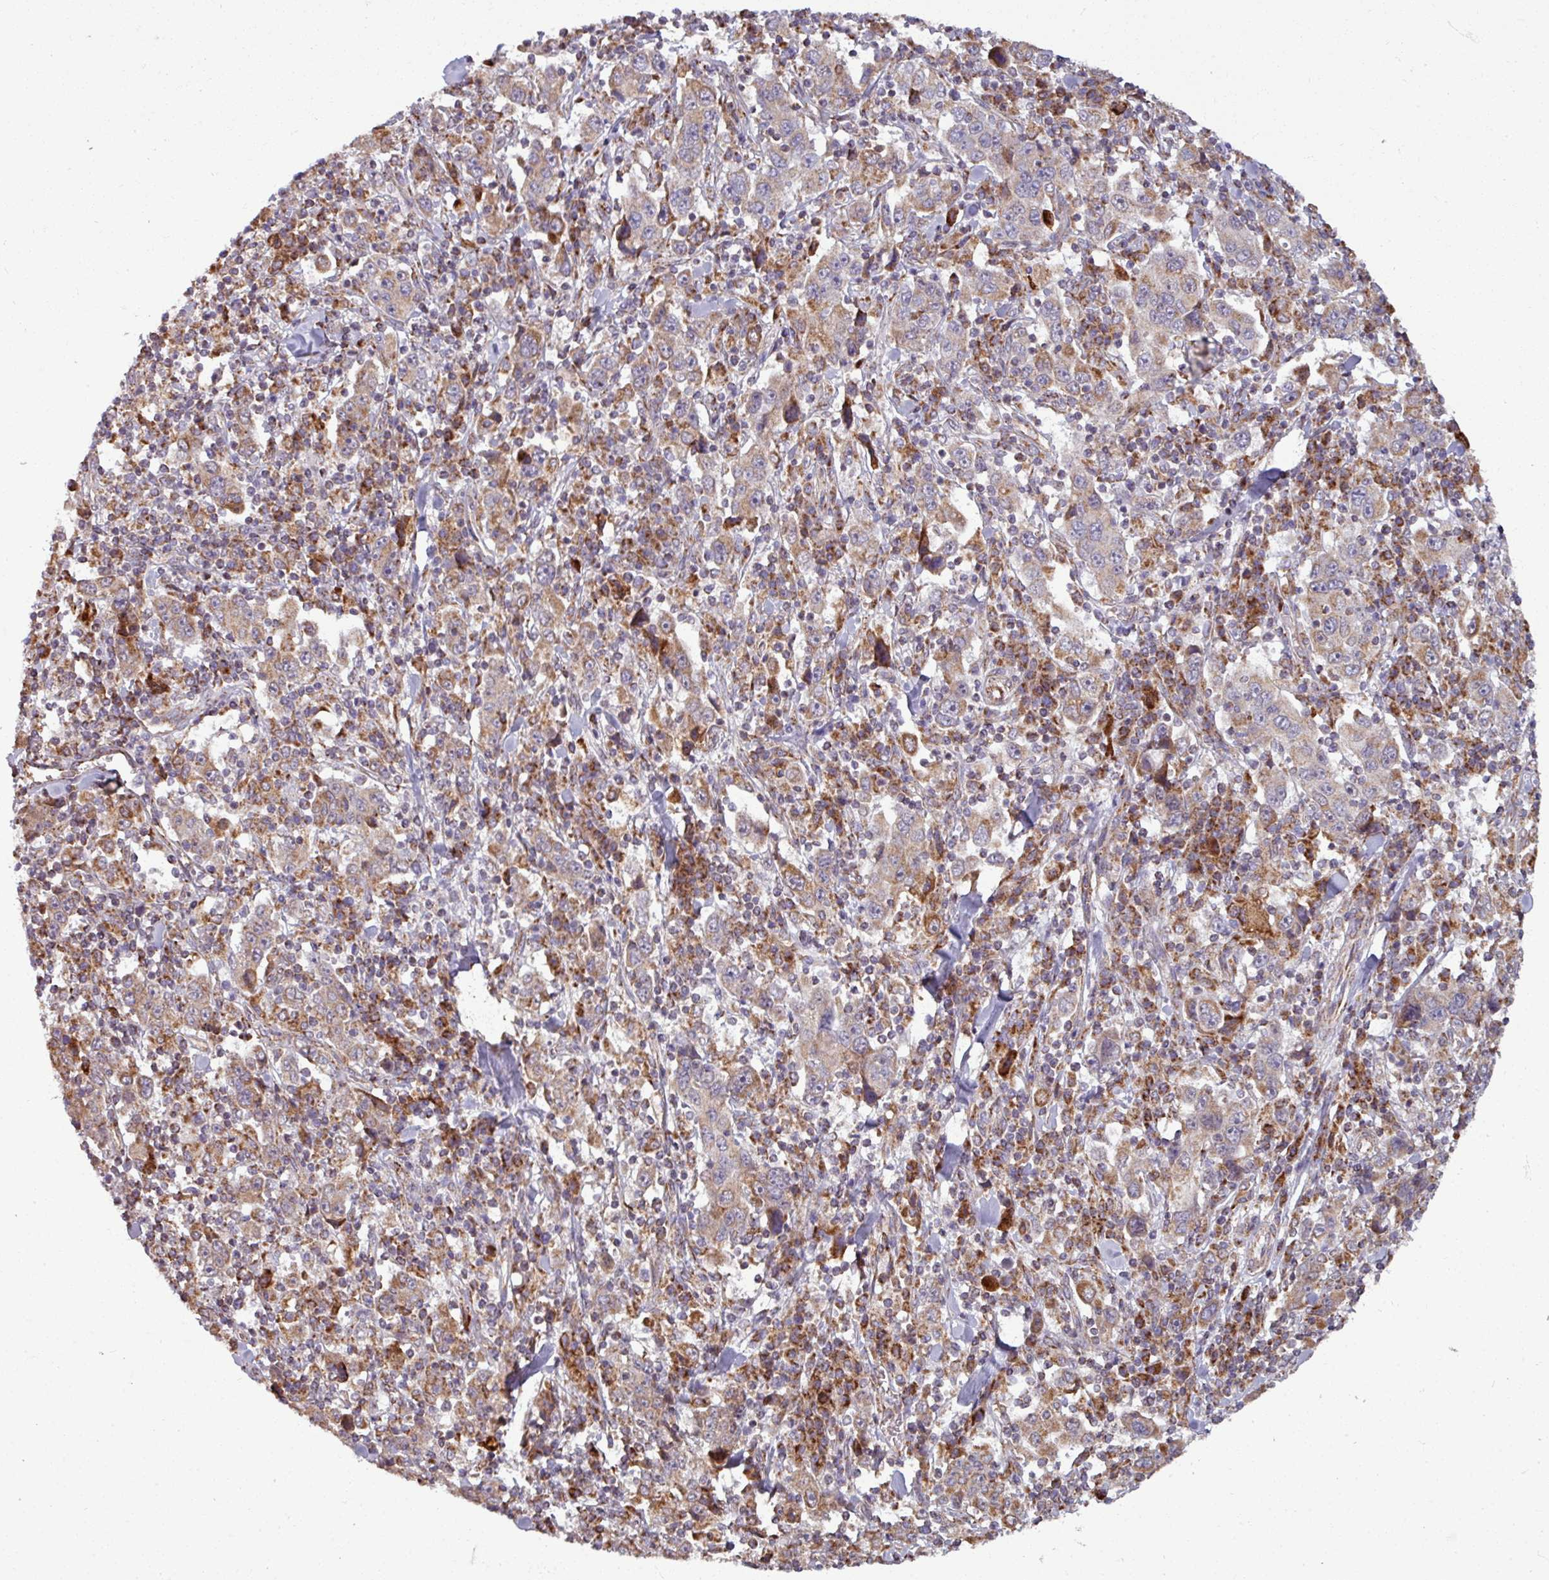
{"staining": {"intensity": "moderate", "quantity": "25%-75%", "location": "cytoplasmic/membranous"}, "tissue": "stomach cancer", "cell_type": "Tumor cells", "image_type": "cancer", "snomed": [{"axis": "morphology", "description": "Normal tissue, NOS"}, {"axis": "morphology", "description": "Adenocarcinoma, NOS"}, {"axis": "topography", "description": "Stomach, upper"}, {"axis": "topography", "description": "Stomach"}], "caption": "Tumor cells exhibit moderate cytoplasmic/membranous positivity in about 25%-75% of cells in stomach cancer. (IHC, brightfield microscopy, high magnification).", "gene": "MAGT1", "patient": {"sex": "male", "age": 59}}